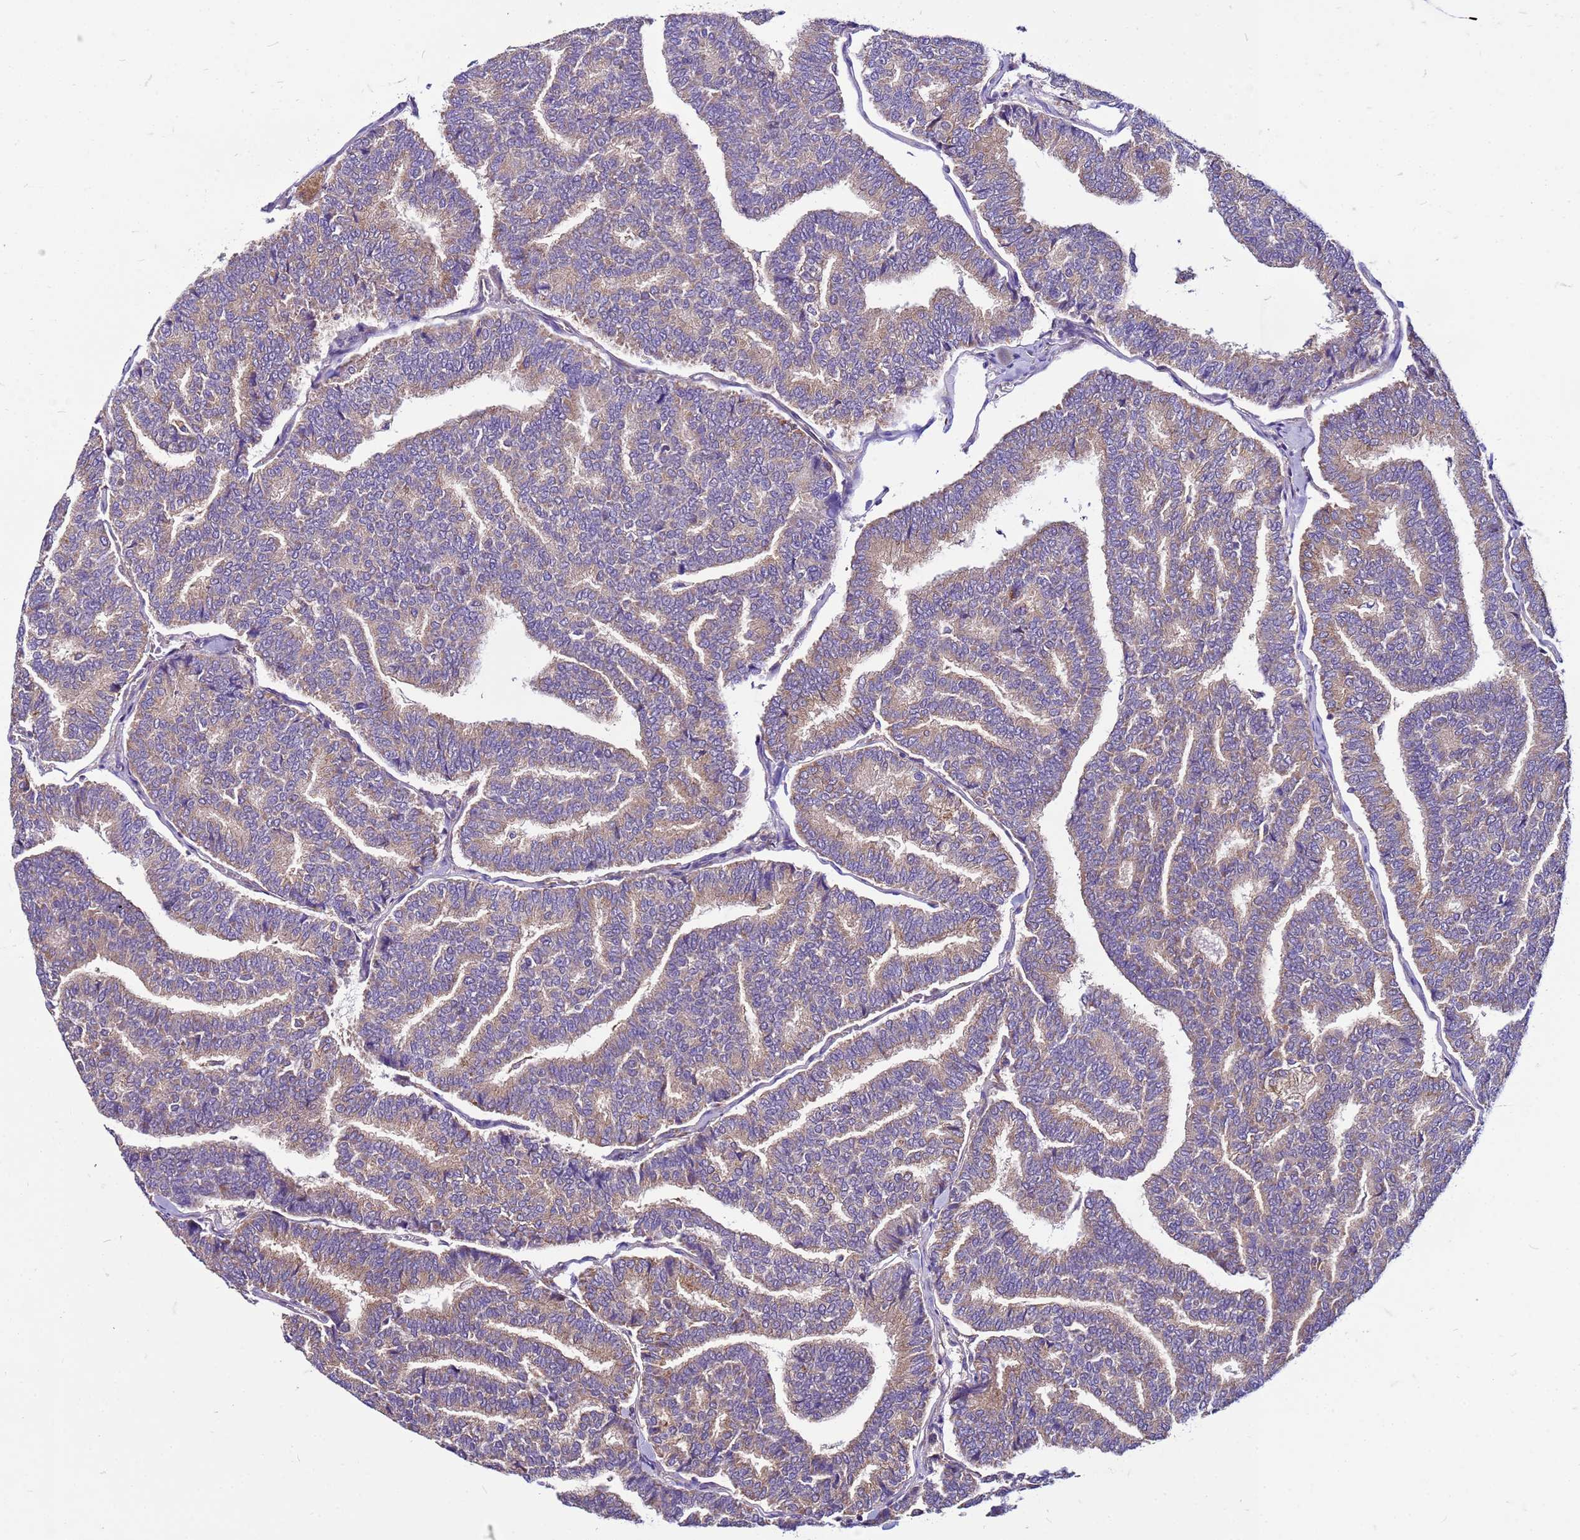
{"staining": {"intensity": "weak", "quantity": ">75%", "location": "cytoplasmic/membranous"}, "tissue": "thyroid cancer", "cell_type": "Tumor cells", "image_type": "cancer", "snomed": [{"axis": "morphology", "description": "Papillary adenocarcinoma, NOS"}, {"axis": "topography", "description": "Thyroid gland"}], "caption": "Weak cytoplasmic/membranous protein positivity is appreciated in about >75% of tumor cells in thyroid cancer.", "gene": "PKD1", "patient": {"sex": "female", "age": 35}}